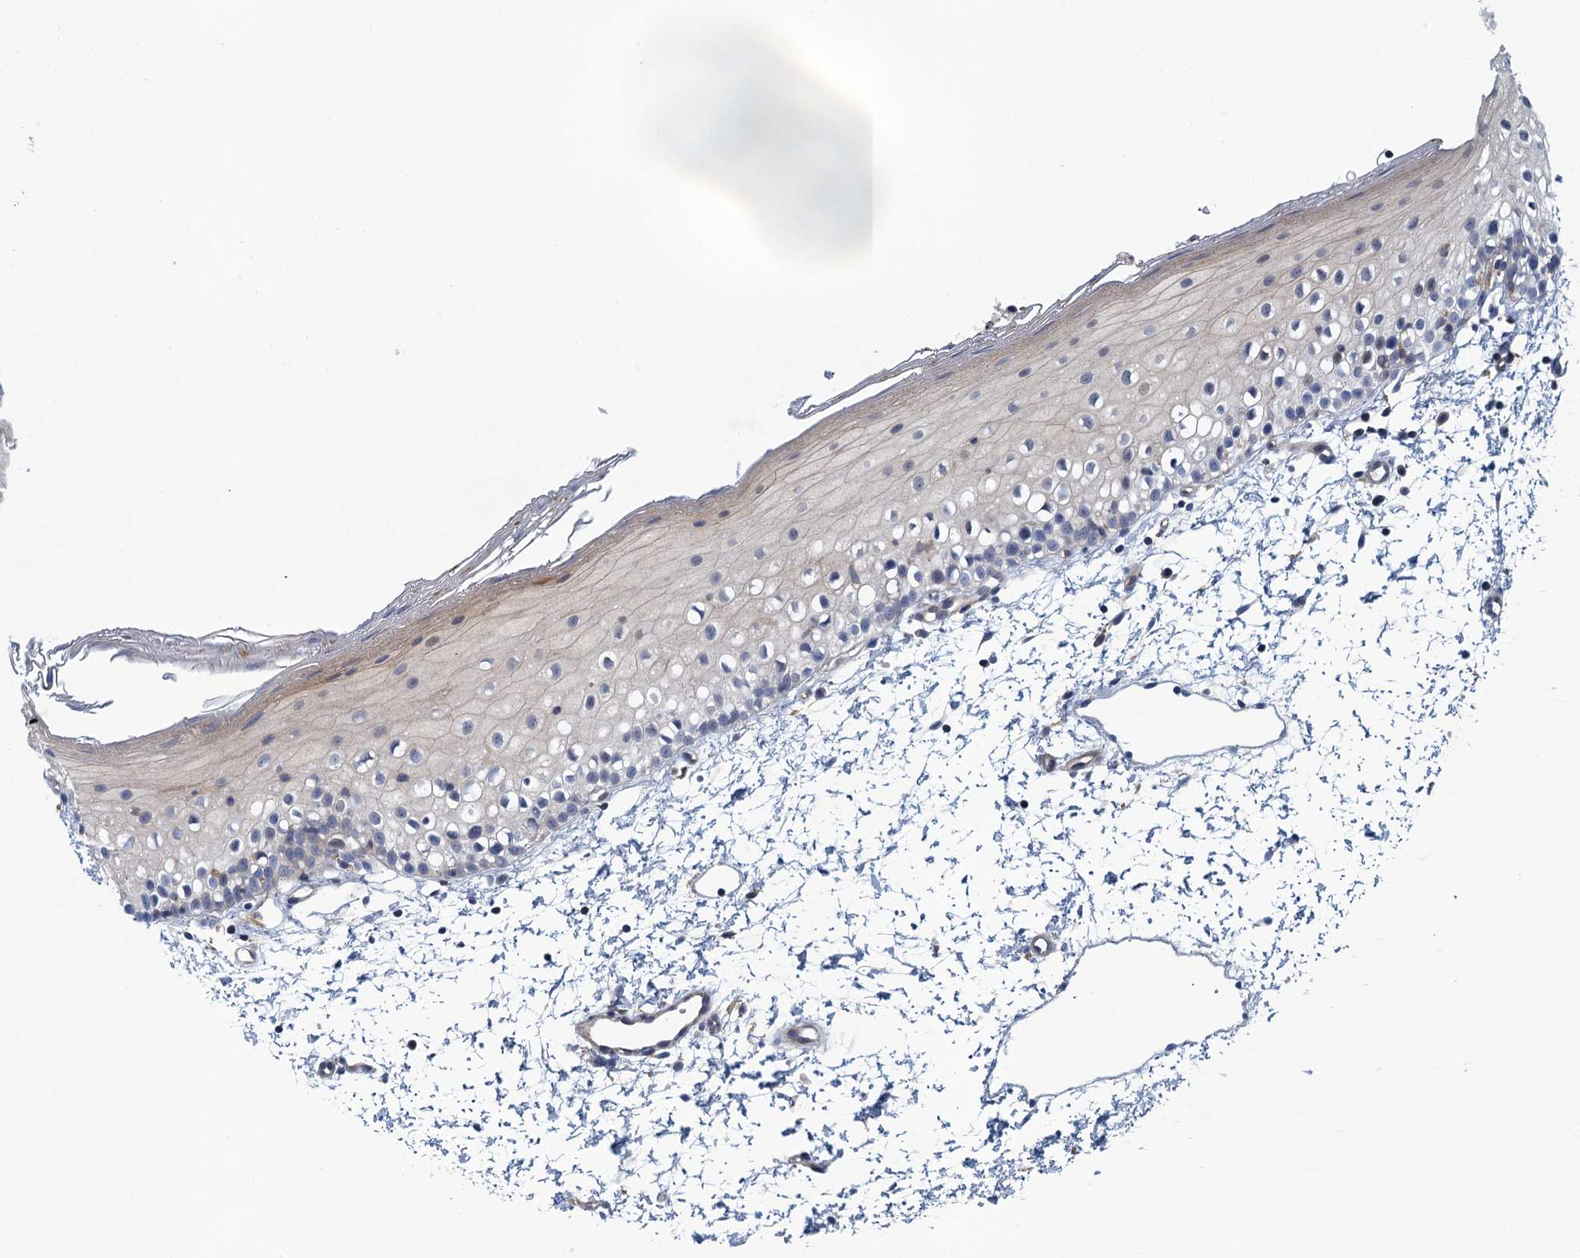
{"staining": {"intensity": "weak", "quantity": "<25%", "location": "cytoplasmic/membranous"}, "tissue": "oral mucosa", "cell_type": "Squamous epithelial cells", "image_type": "normal", "snomed": [{"axis": "morphology", "description": "Normal tissue, NOS"}, {"axis": "topography", "description": "Oral tissue"}], "caption": "Immunohistochemistry (IHC) micrograph of normal human oral mucosa stained for a protein (brown), which reveals no positivity in squamous epithelial cells.", "gene": "NCKAP1L", "patient": {"sex": "male", "age": 28}}